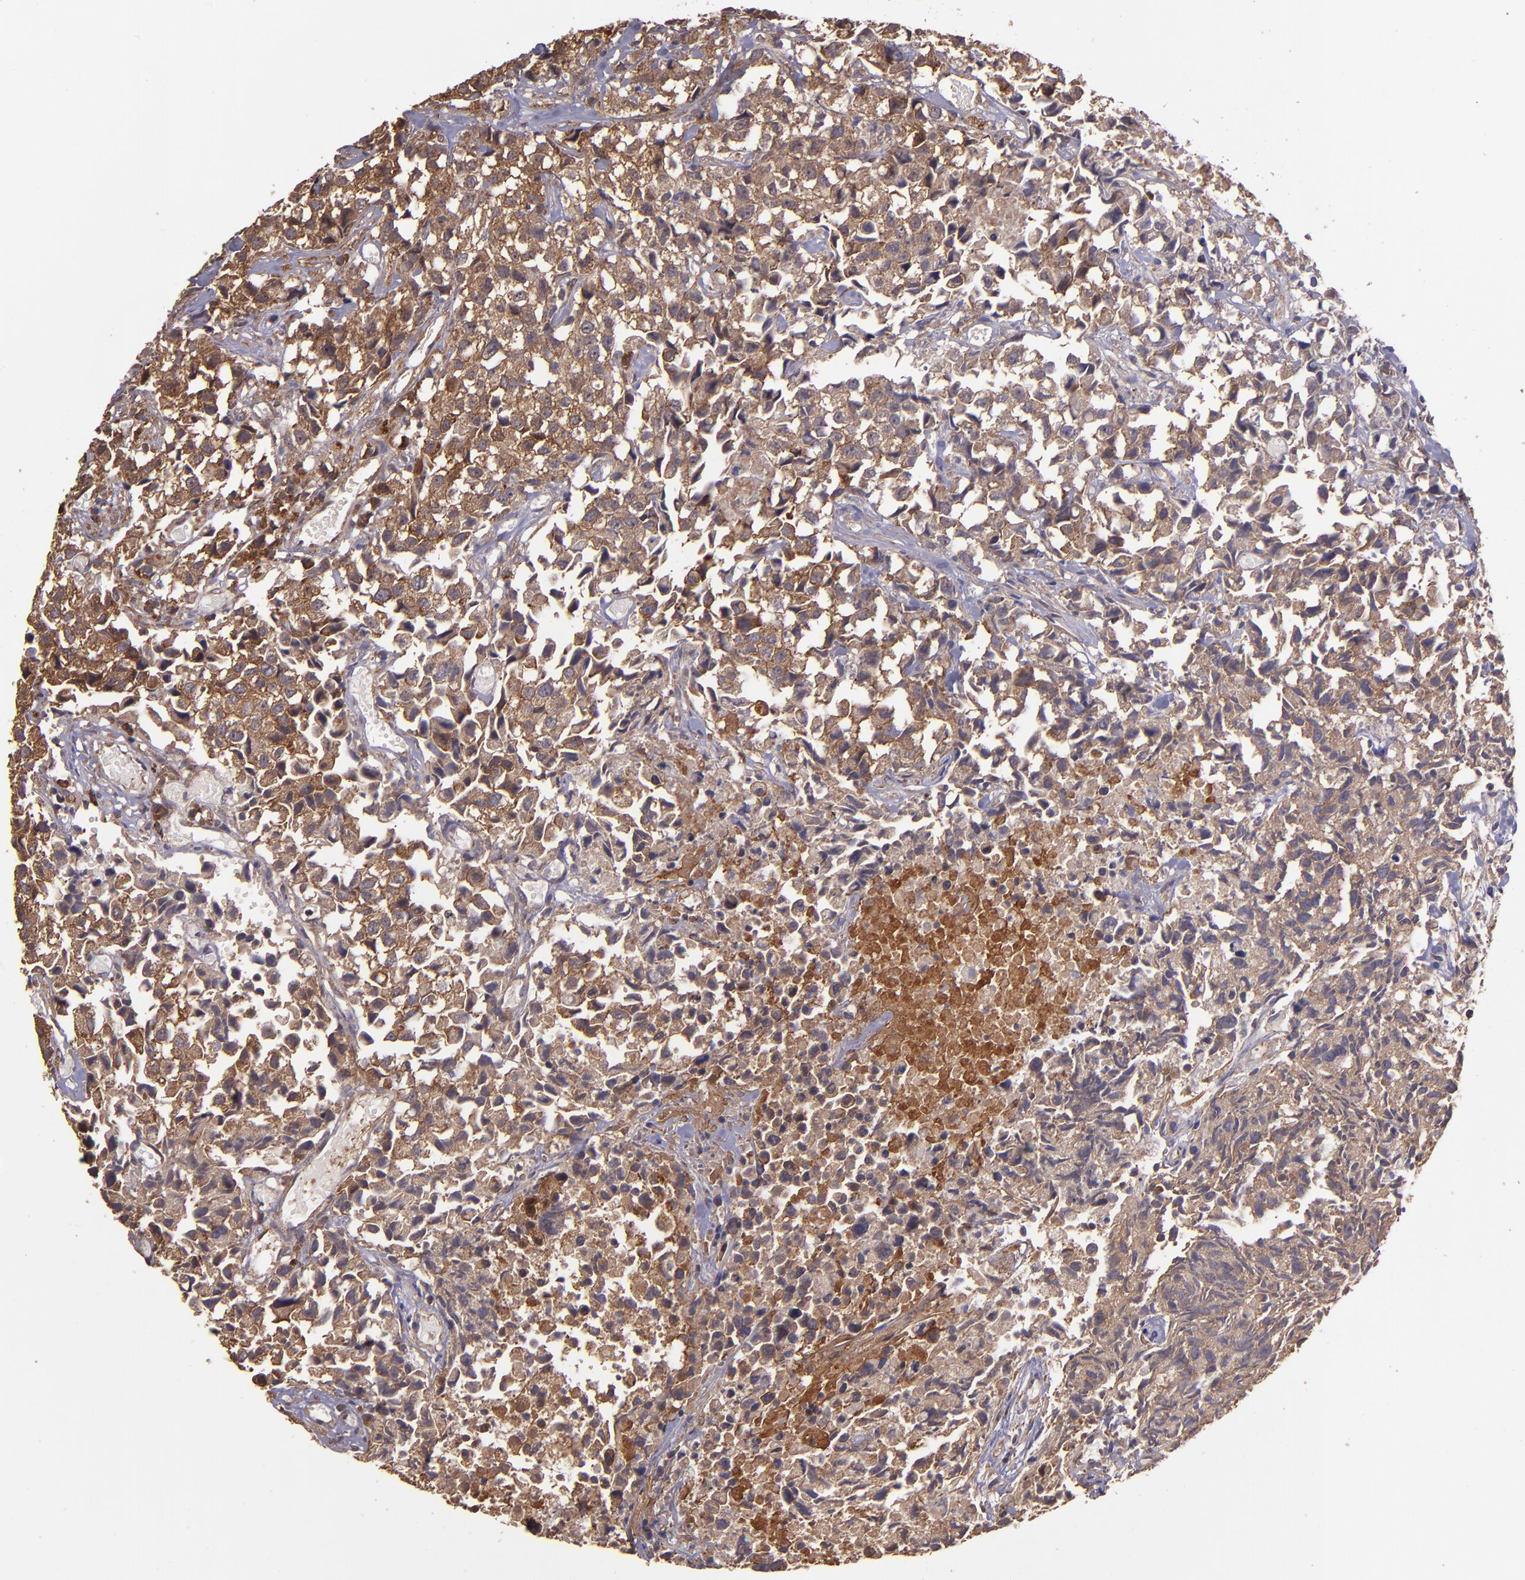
{"staining": {"intensity": "strong", "quantity": ">75%", "location": "cytoplasmic/membranous"}, "tissue": "urothelial cancer", "cell_type": "Tumor cells", "image_type": "cancer", "snomed": [{"axis": "morphology", "description": "Urothelial carcinoma, High grade"}, {"axis": "topography", "description": "Urinary bladder"}], "caption": "Urothelial carcinoma (high-grade) stained with a brown dye exhibits strong cytoplasmic/membranous positive positivity in approximately >75% of tumor cells.", "gene": "USP51", "patient": {"sex": "female", "age": 75}}